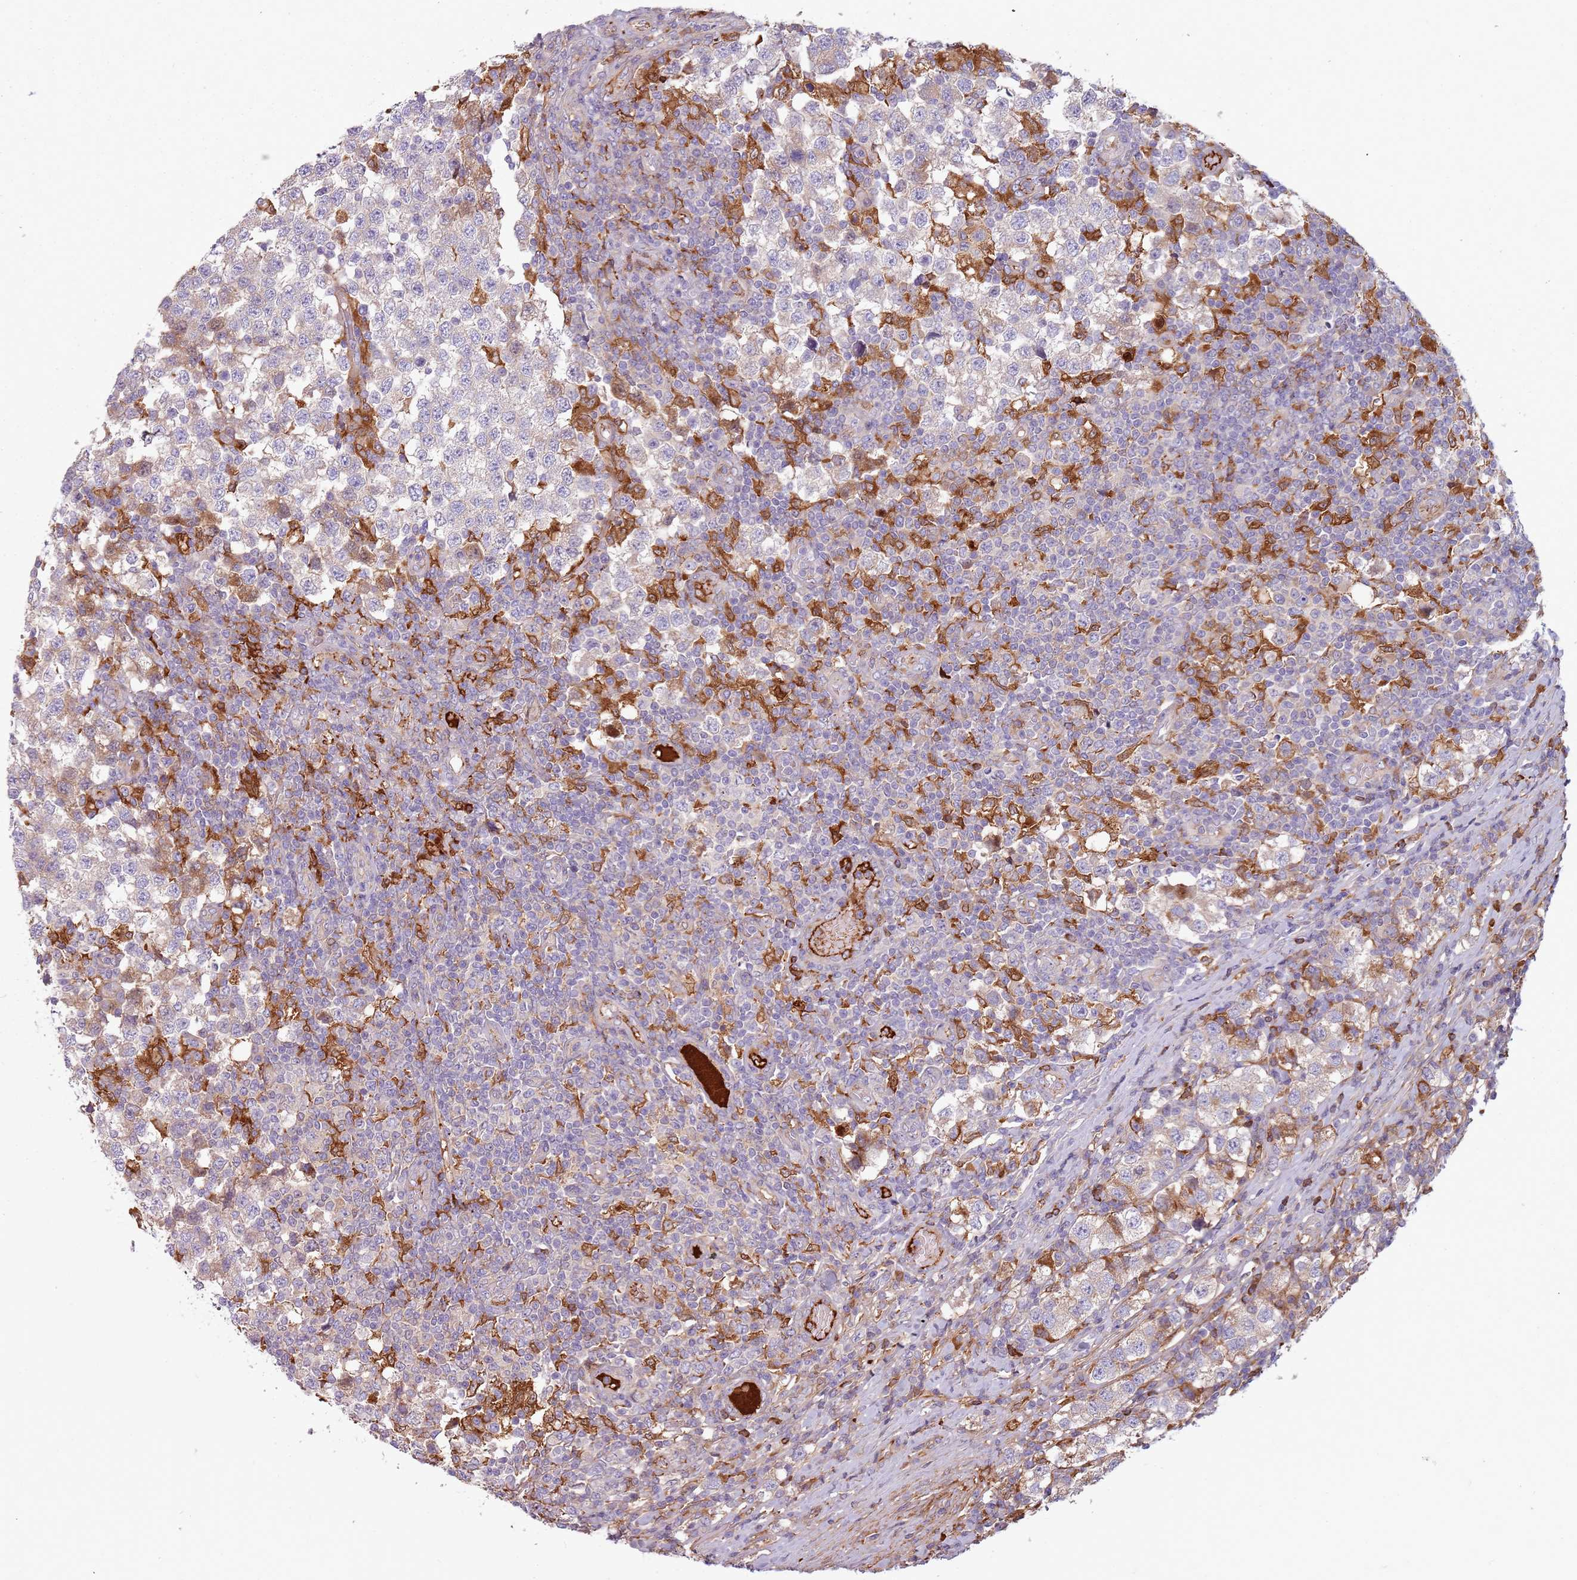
{"staining": {"intensity": "negative", "quantity": "none", "location": "none"}, "tissue": "testis cancer", "cell_type": "Tumor cells", "image_type": "cancer", "snomed": [{"axis": "morphology", "description": "Seminoma, NOS"}, {"axis": "topography", "description": "Testis"}], "caption": "The micrograph demonstrates no staining of tumor cells in testis cancer.", "gene": "NADK", "patient": {"sex": "male", "age": 34}}